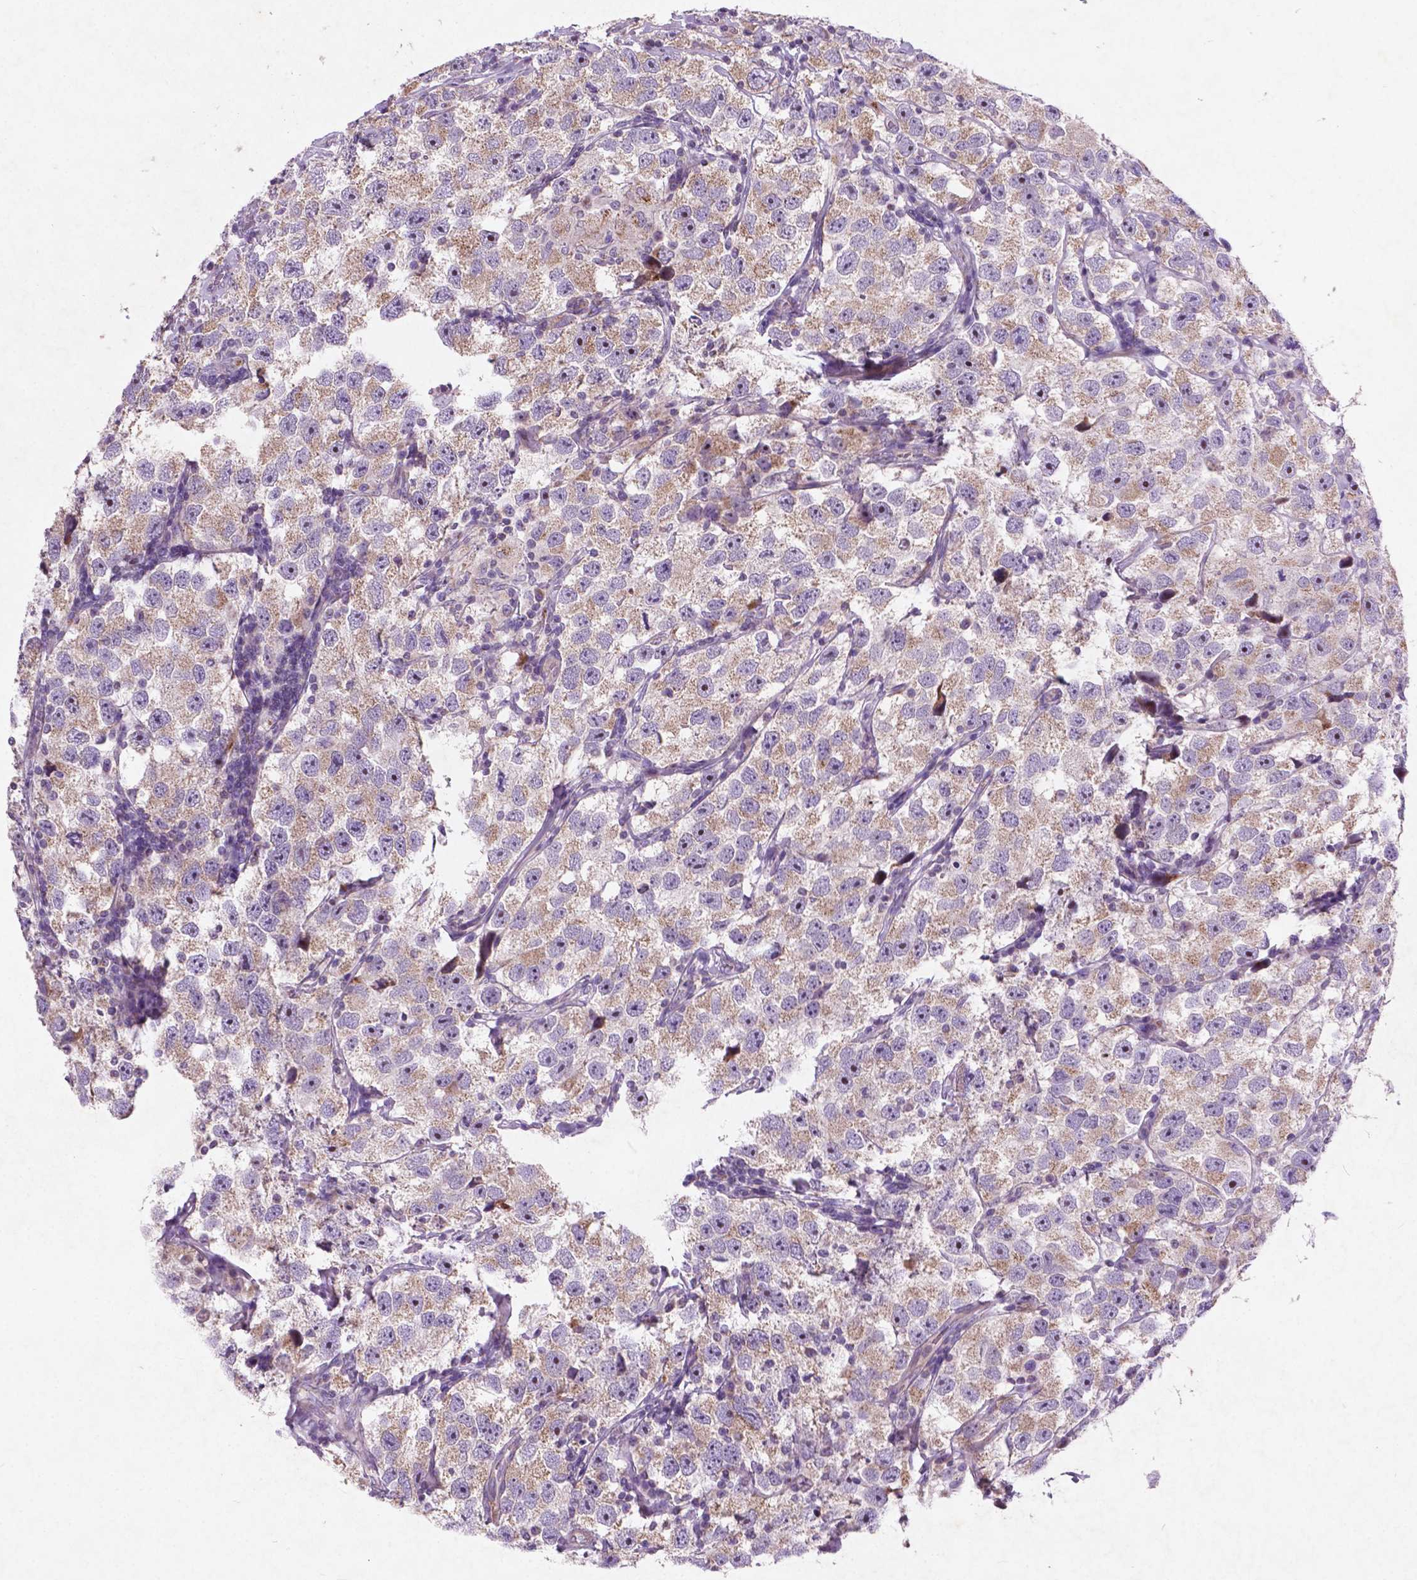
{"staining": {"intensity": "weak", "quantity": ">75%", "location": "cytoplasmic/membranous,nuclear"}, "tissue": "testis cancer", "cell_type": "Tumor cells", "image_type": "cancer", "snomed": [{"axis": "morphology", "description": "Seminoma, NOS"}, {"axis": "topography", "description": "Testis"}], "caption": "IHC (DAB (3,3'-diaminobenzidine)) staining of human testis cancer (seminoma) shows weak cytoplasmic/membranous and nuclear protein expression in approximately >75% of tumor cells. The protein of interest is shown in brown color, while the nuclei are stained blue.", "gene": "ATG4D", "patient": {"sex": "male", "age": 26}}